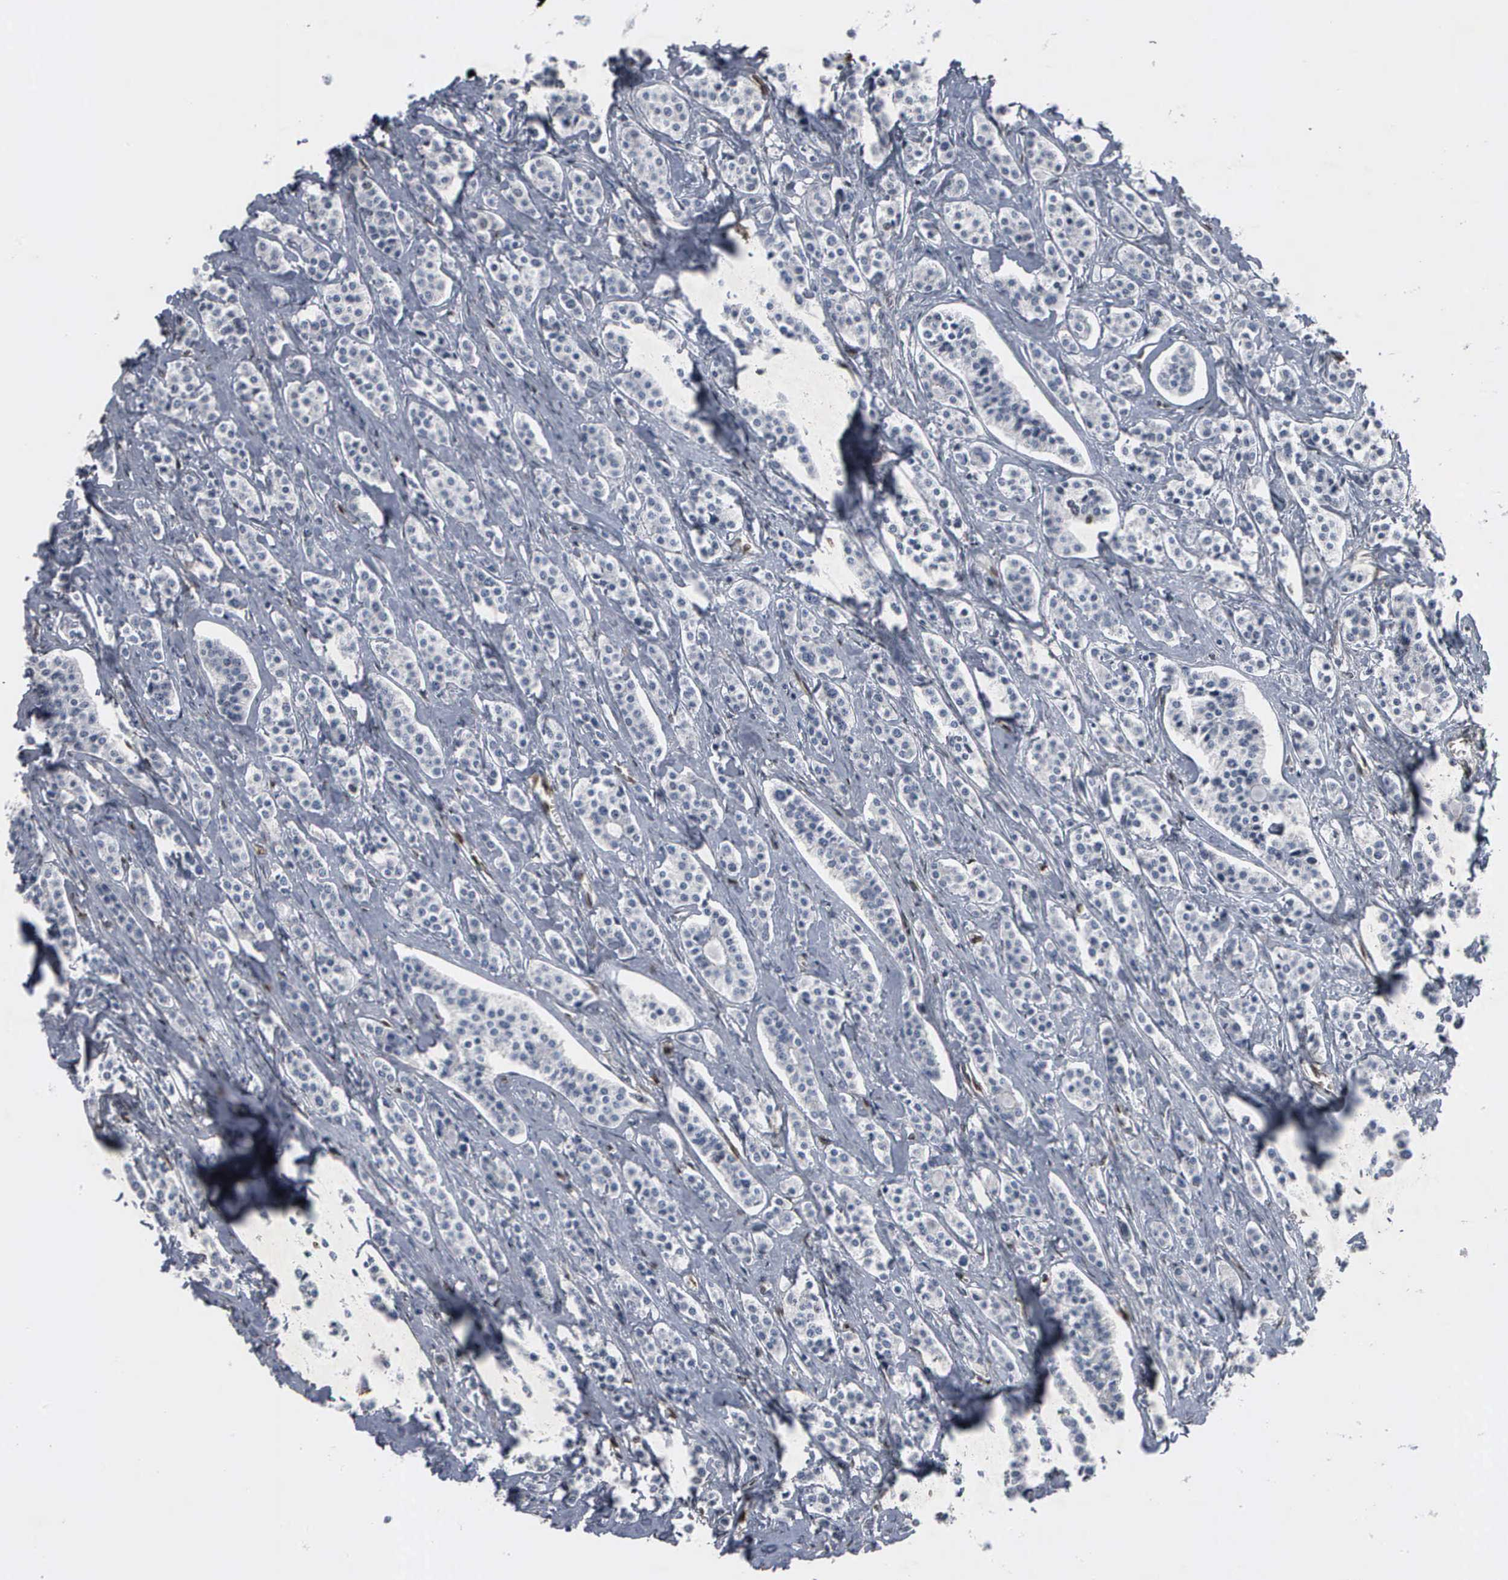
{"staining": {"intensity": "negative", "quantity": "none", "location": "none"}, "tissue": "carcinoid", "cell_type": "Tumor cells", "image_type": "cancer", "snomed": [{"axis": "morphology", "description": "Carcinoid, malignant, NOS"}, {"axis": "topography", "description": "Small intestine"}], "caption": "This is an immunohistochemistry (IHC) photomicrograph of human carcinoid. There is no expression in tumor cells.", "gene": "FGF2", "patient": {"sex": "male", "age": 63}}